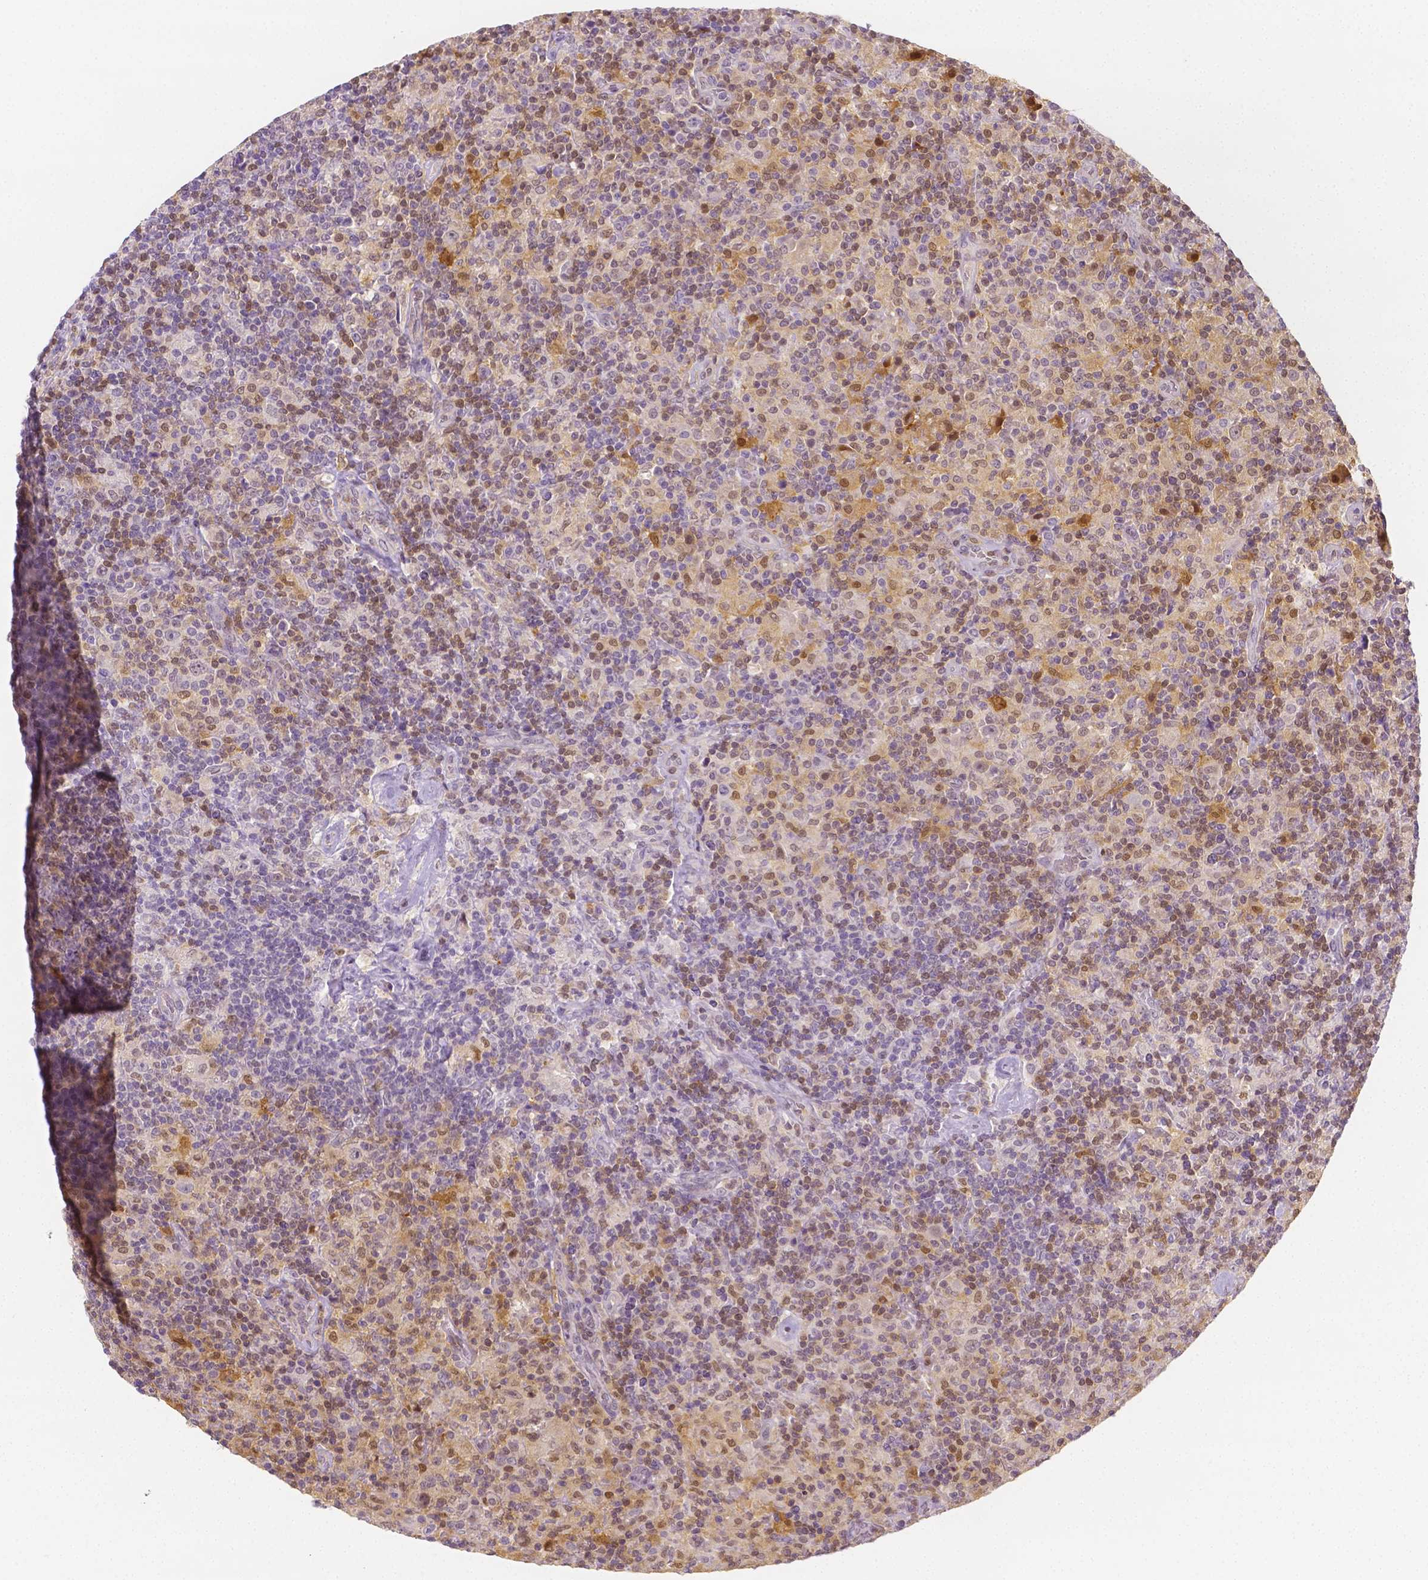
{"staining": {"intensity": "negative", "quantity": "none", "location": "none"}, "tissue": "lymphoma", "cell_type": "Tumor cells", "image_type": "cancer", "snomed": [{"axis": "morphology", "description": "Hodgkin's disease, NOS"}, {"axis": "topography", "description": "Lymph node"}], "caption": "High power microscopy micrograph of an immunohistochemistry (IHC) micrograph of Hodgkin's disease, revealing no significant staining in tumor cells. The staining was performed using DAB to visualize the protein expression in brown, while the nuclei were stained in blue with hematoxylin (Magnification: 20x).", "gene": "SGTB", "patient": {"sex": "male", "age": 70}}